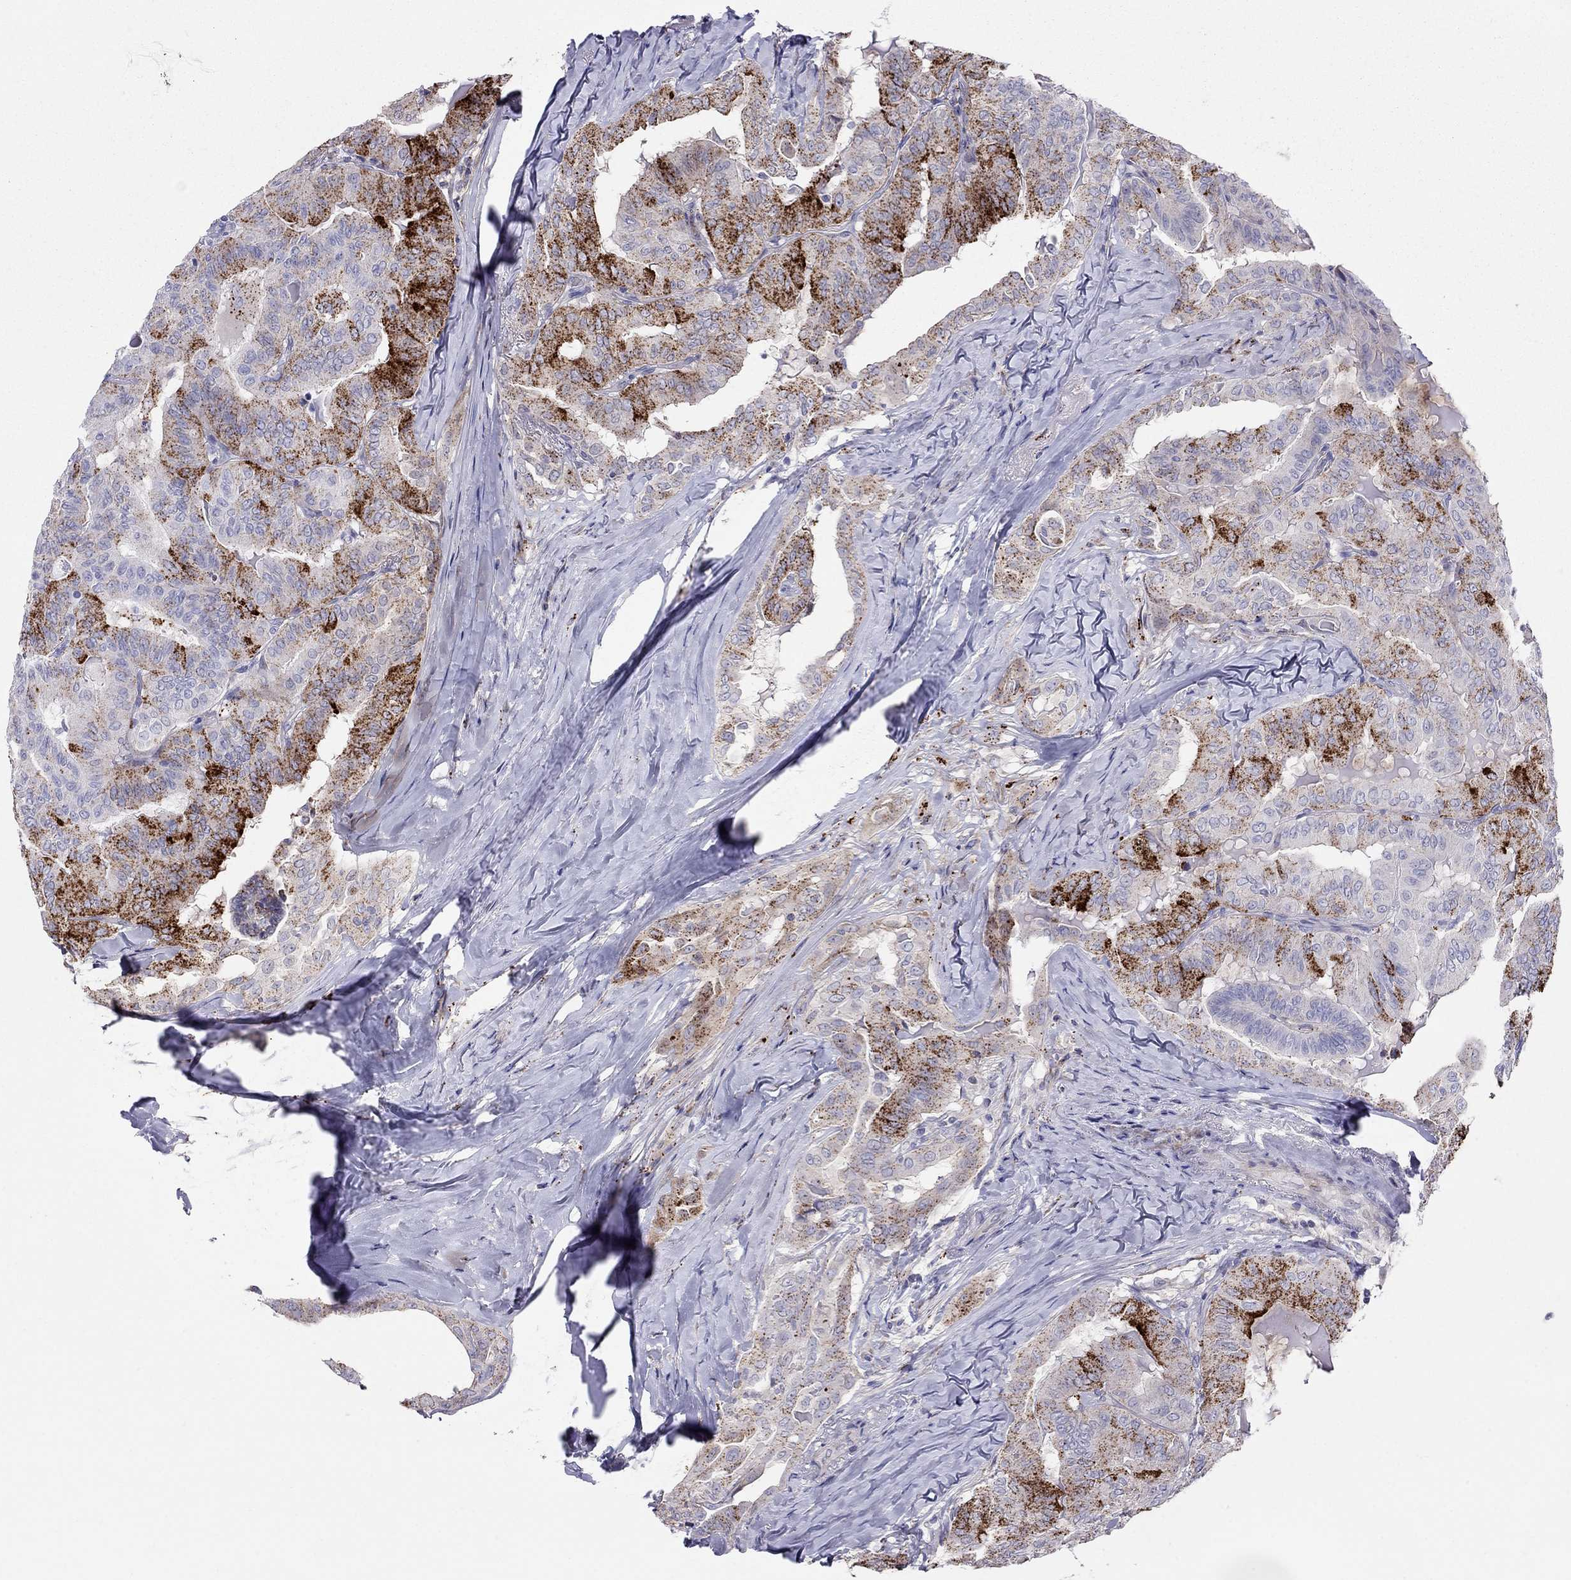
{"staining": {"intensity": "strong", "quantity": "25%-75%", "location": "cytoplasmic/membranous"}, "tissue": "thyroid cancer", "cell_type": "Tumor cells", "image_type": "cancer", "snomed": [{"axis": "morphology", "description": "Papillary adenocarcinoma, NOS"}, {"axis": "topography", "description": "Thyroid gland"}], "caption": "IHC of thyroid papillary adenocarcinoma demonstrates high levels of strong cytoplasmic/membranous expression in about 25%-75% of tumor cells.", "gene": "MAGEB4", "patient": {"sex": "female", "age": 68}}